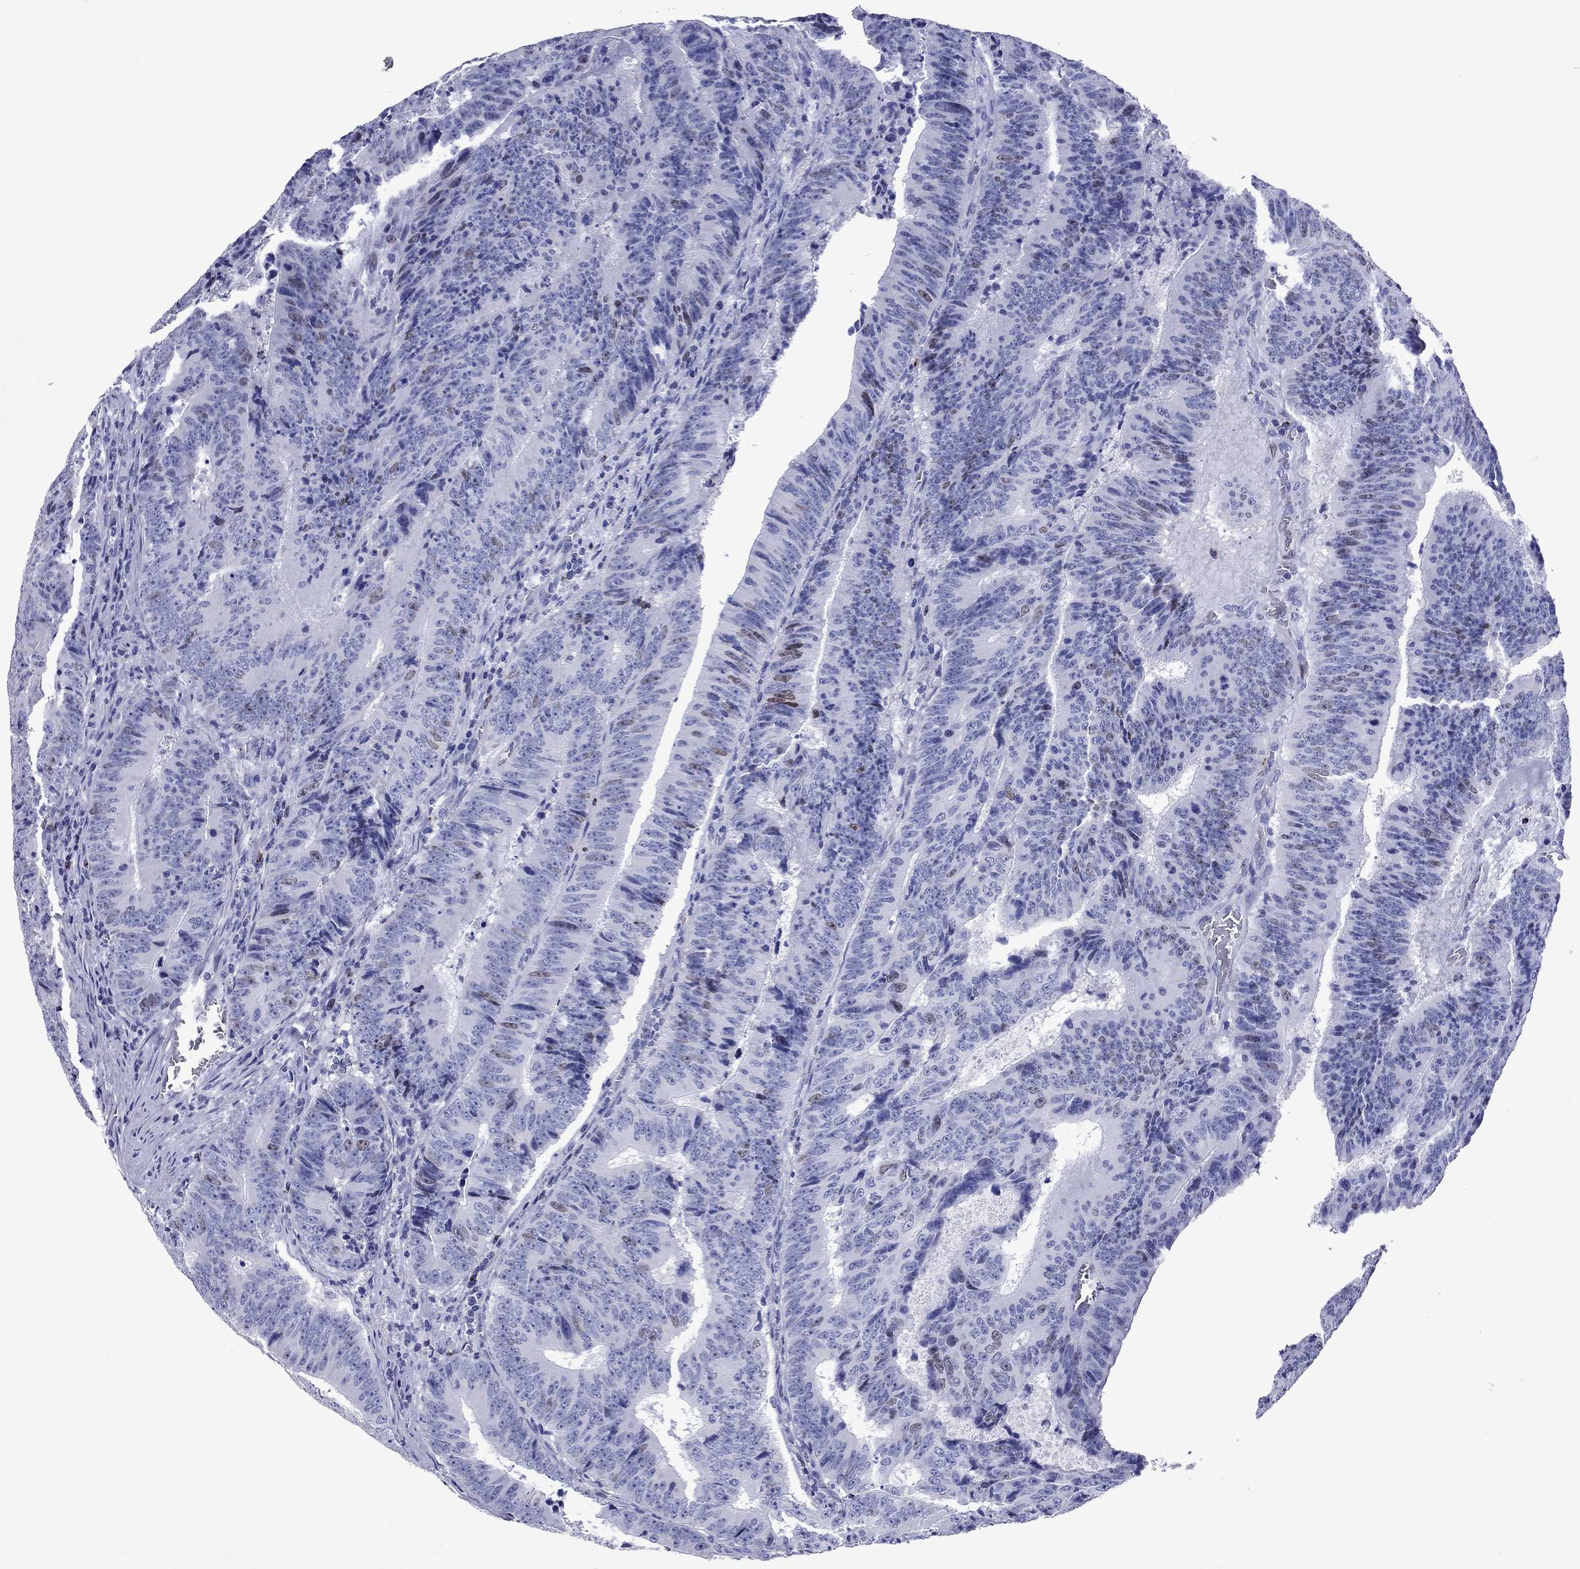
{"staining": {"intensity": "weak", "quantity": "<25%", "location": "nuclear"}, "tissue": "colorectal cancer", "cell_type": "Tumor cells", "image_type": "cancer", "snomed": [{"axis": "morphology", "description": "Adenocarcinoma, NOS"}, {"axis": "topography", "description": "Colon"}], "caption": "This photomicrograph is of colorectal cancer (adenocarcinoma) stained with IHC to label a protein in brown with the nuclei are counter-stained blue. There is no expression in tumor cells.", "gene": "GZMK", "patient": {"sex": "female", "age": 82}}